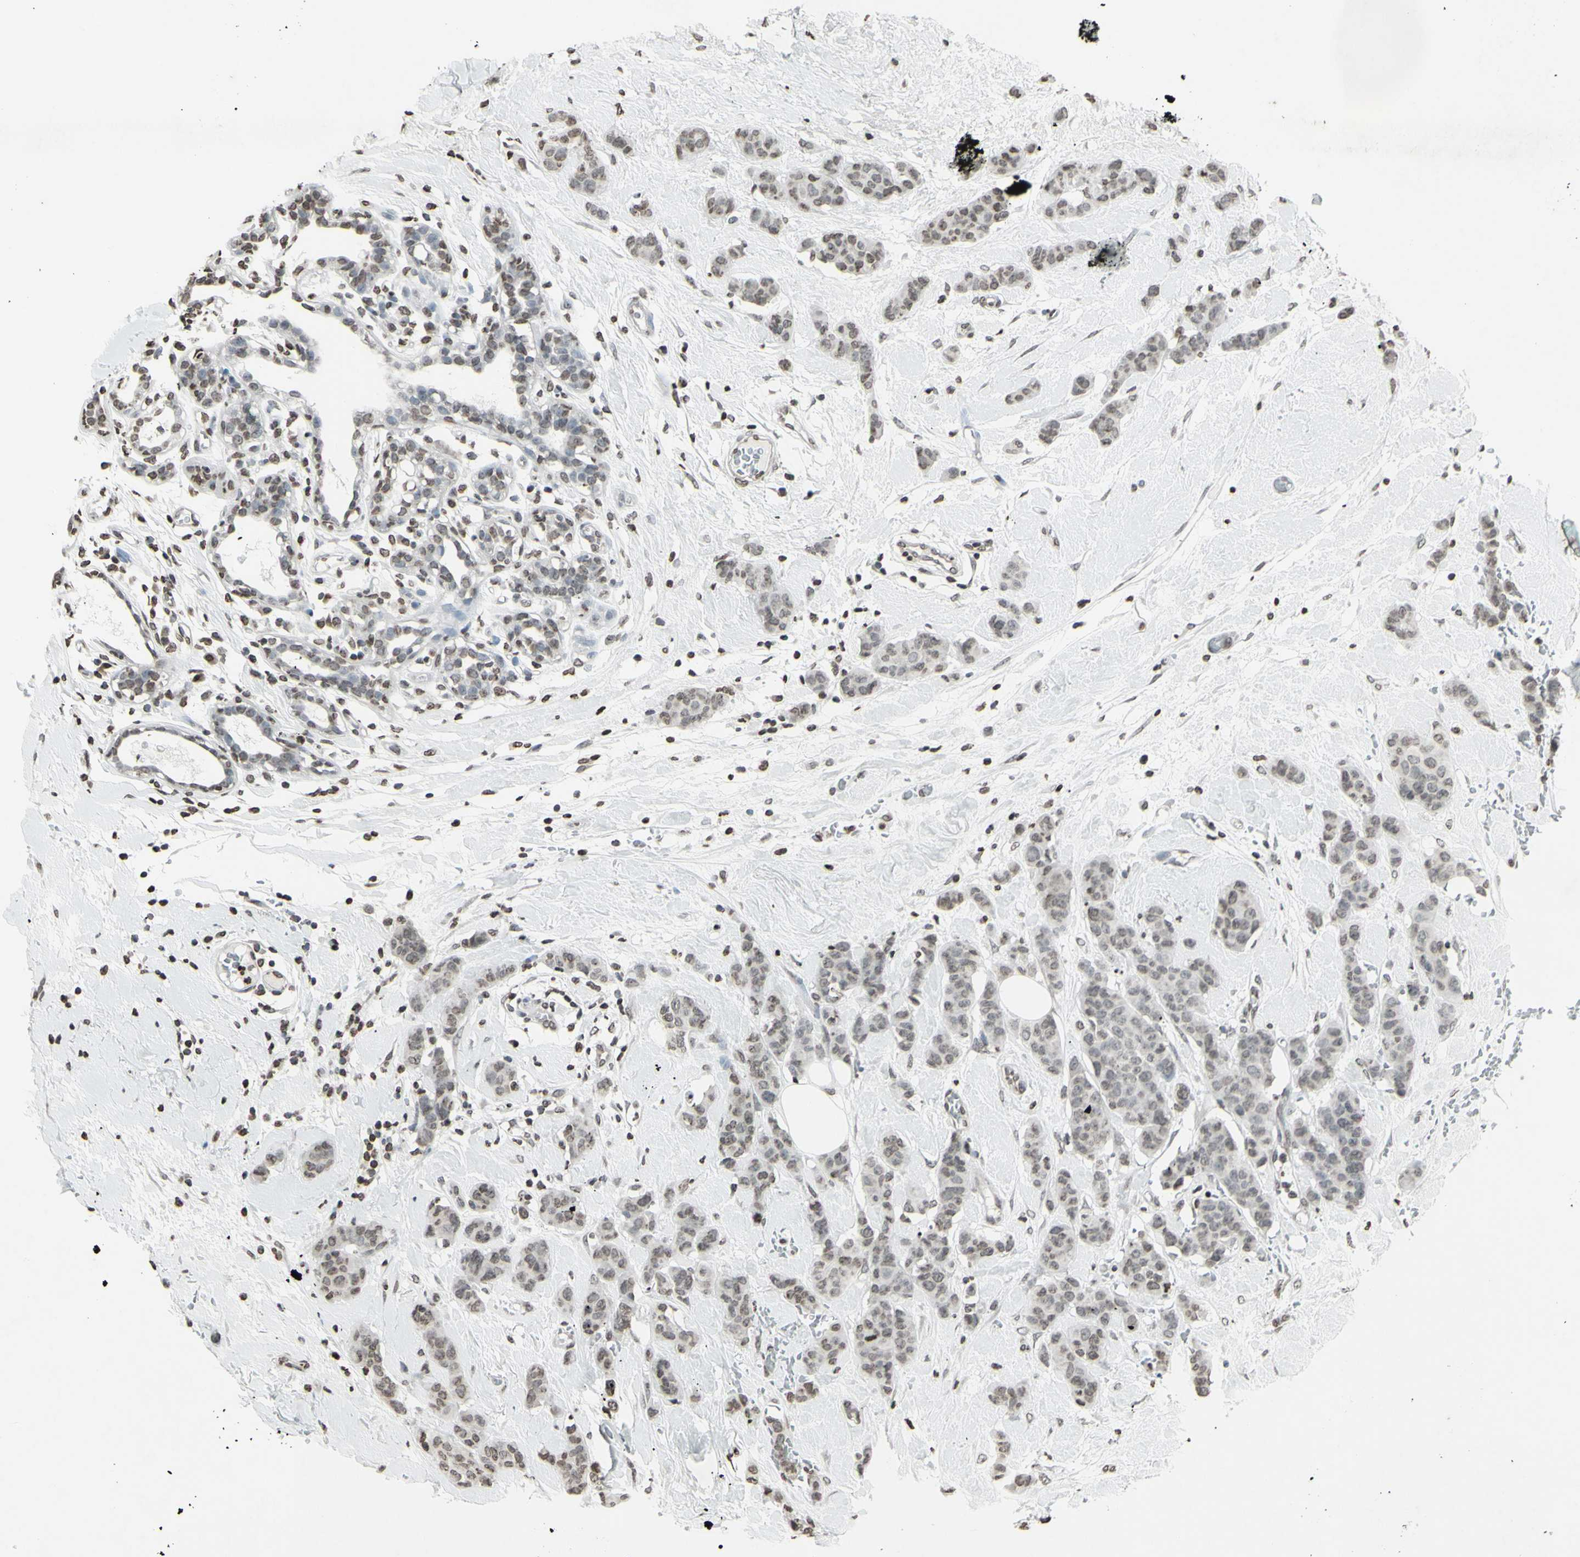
{"staining": {"intensity": "weak", "quantity": "25%-75%", "location": "nuclear"}, "tissue": "breast cancer", "cell_type": "Tumor cells", "image_type": "cancer", "snomed": [{"axis": "morphology", "description": "Normal tissue, NOS"}, {"axis": "morphology", "description": "Duct carcinoma"}, {"axis": "topography", "description": "Breast"}], "caption": "Breast cancer (invasive ductal carcinoma) stained with a brown dye demonstrates weak nuclear positive expression in about 25%-75% of tumor cells.", "gene": "CD79B", "patient": {"sex": "female", "age": 40}}